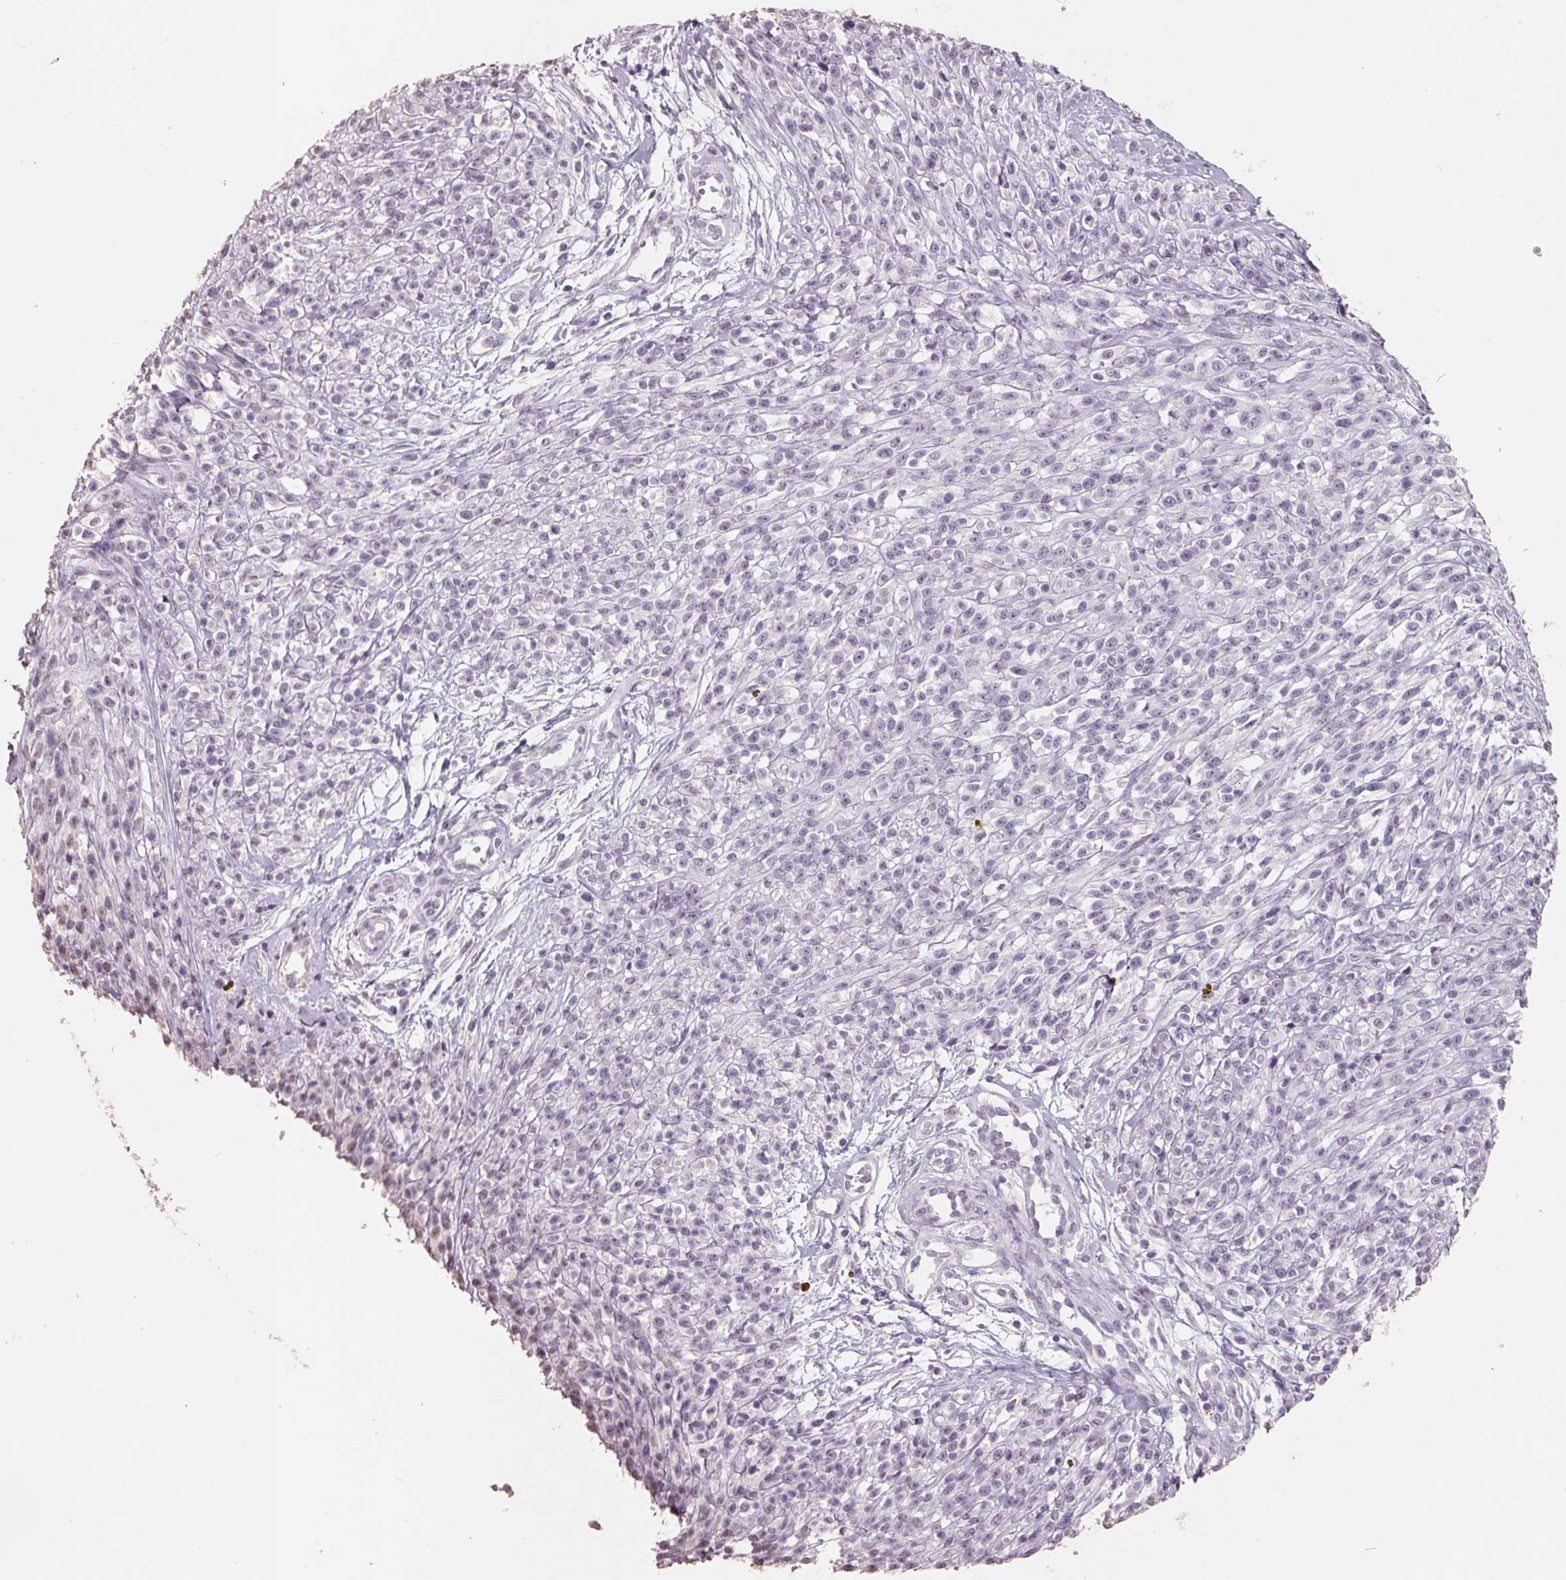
{"staining": {"intensity": "negative", "quantity": "none", "location": "none"}, "tissue": "melanoma", "cell_type": "Tumor cells", "image_type": "cancer", "snomed": [{"axis": "morphology", "description": "Malignant melanoma, NOS"}, {"axis": "topography", "description": "Skin"}, {"axis": "topography", "description": "Skin of trunk"}], "caption": "Protein analysis of malignant melanoma reveals no significant expression in tumor cells. (Brightfield microscopy of DAB IHC at high magnification).", "gene": "FTCD", "patient": {"sex": "male", "age": 74}}